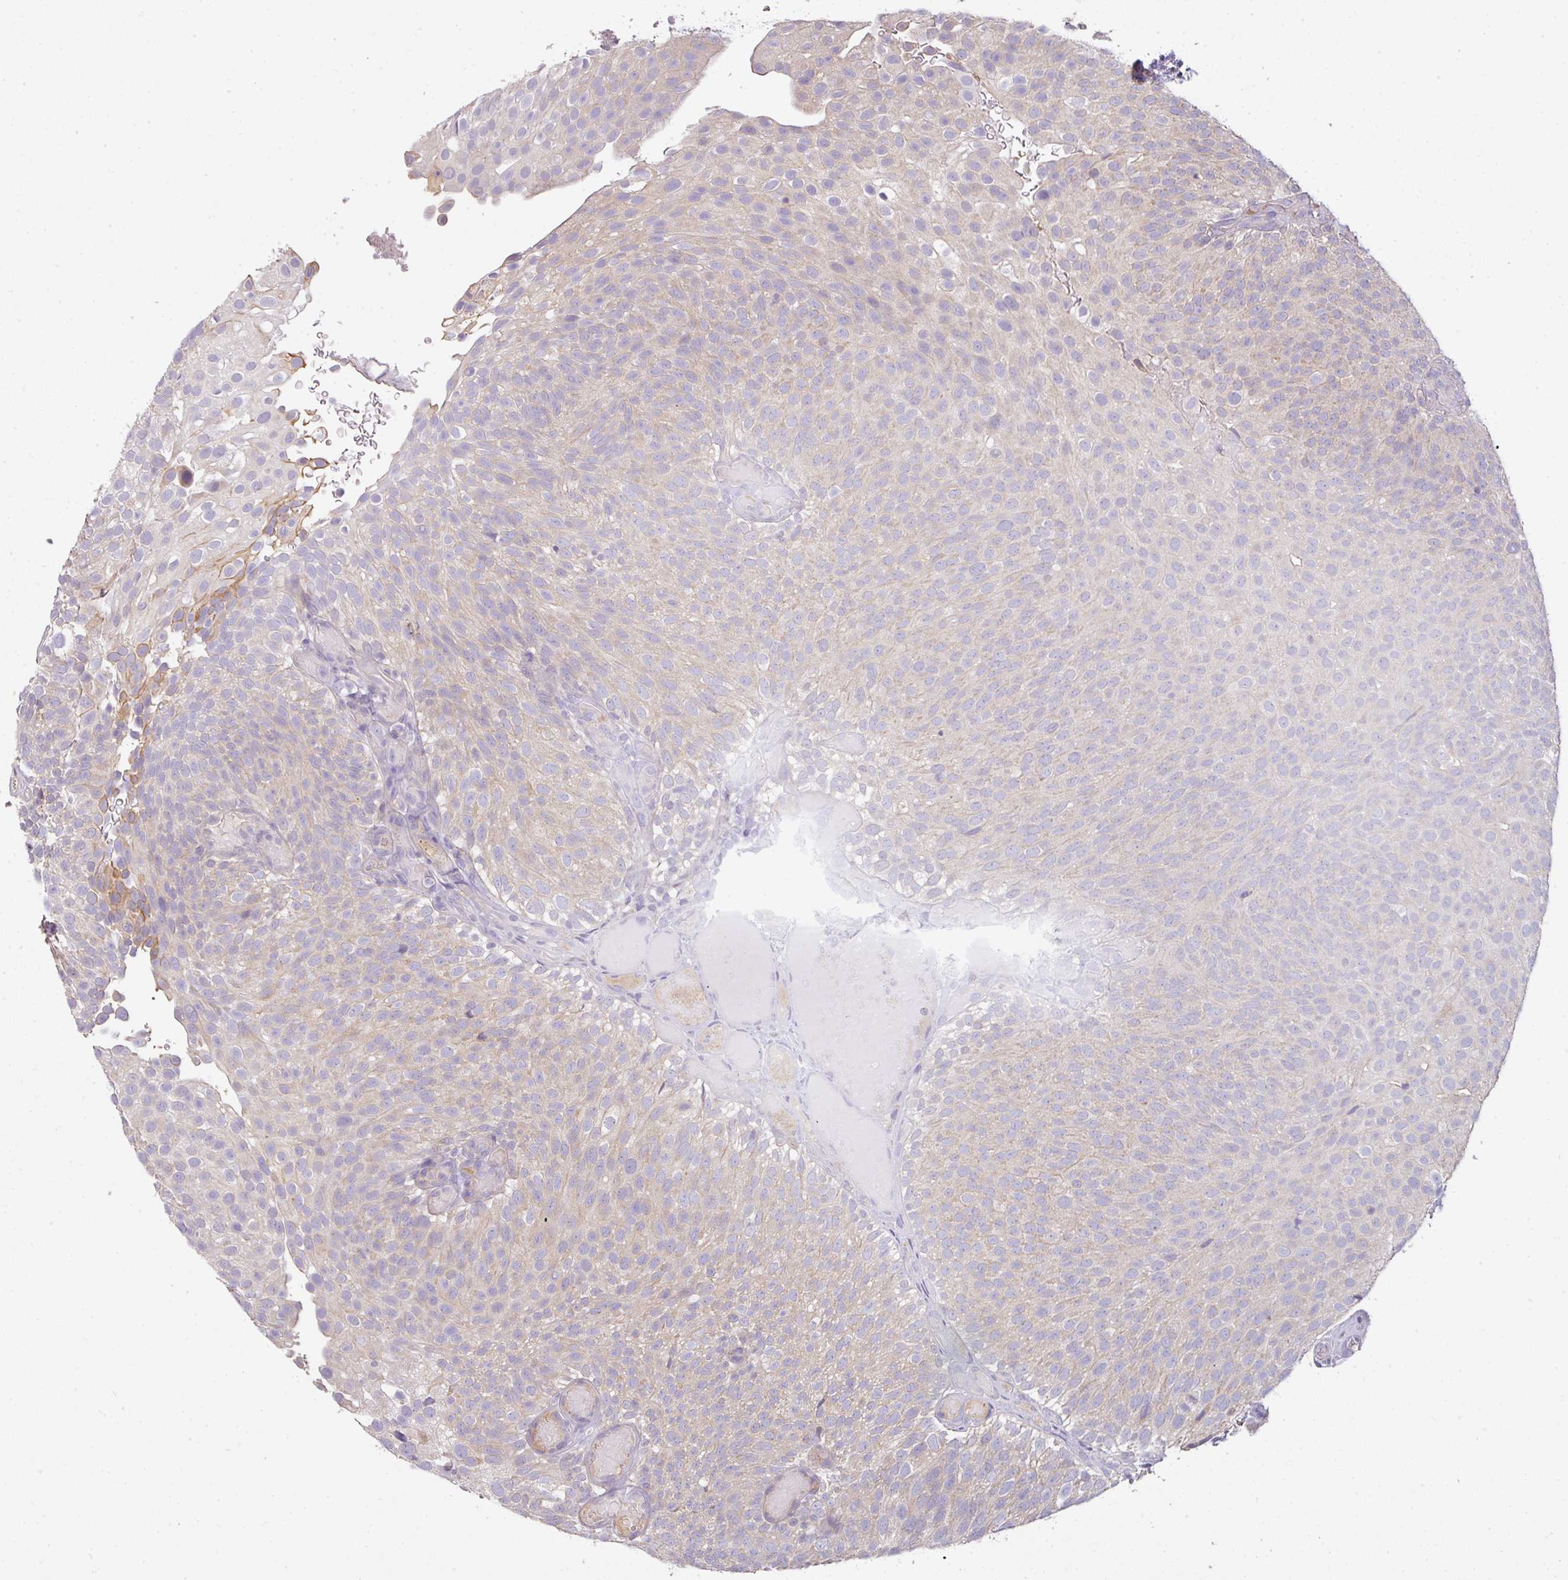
{"staining": {"intensity": "negative", "quantity": "none", "location": "none"}, "tissue": "urothelial cancer", "cell_type": "Tumor cells", "image_type": "cancer", "snomed": [{"axis": "morphology", "description": "Urothelial carcinoma, Low grade"}, {"axis": "topography", "description": "Urinary bladder"}], "caption": "A high-resolution histopathology image shows IHC staining of urothelial carcinoma (low-grade), which reveals no significant positivity in tumor cells.", "gene": "ZNF266", "patient": {"sex": "male", "age": 78}}